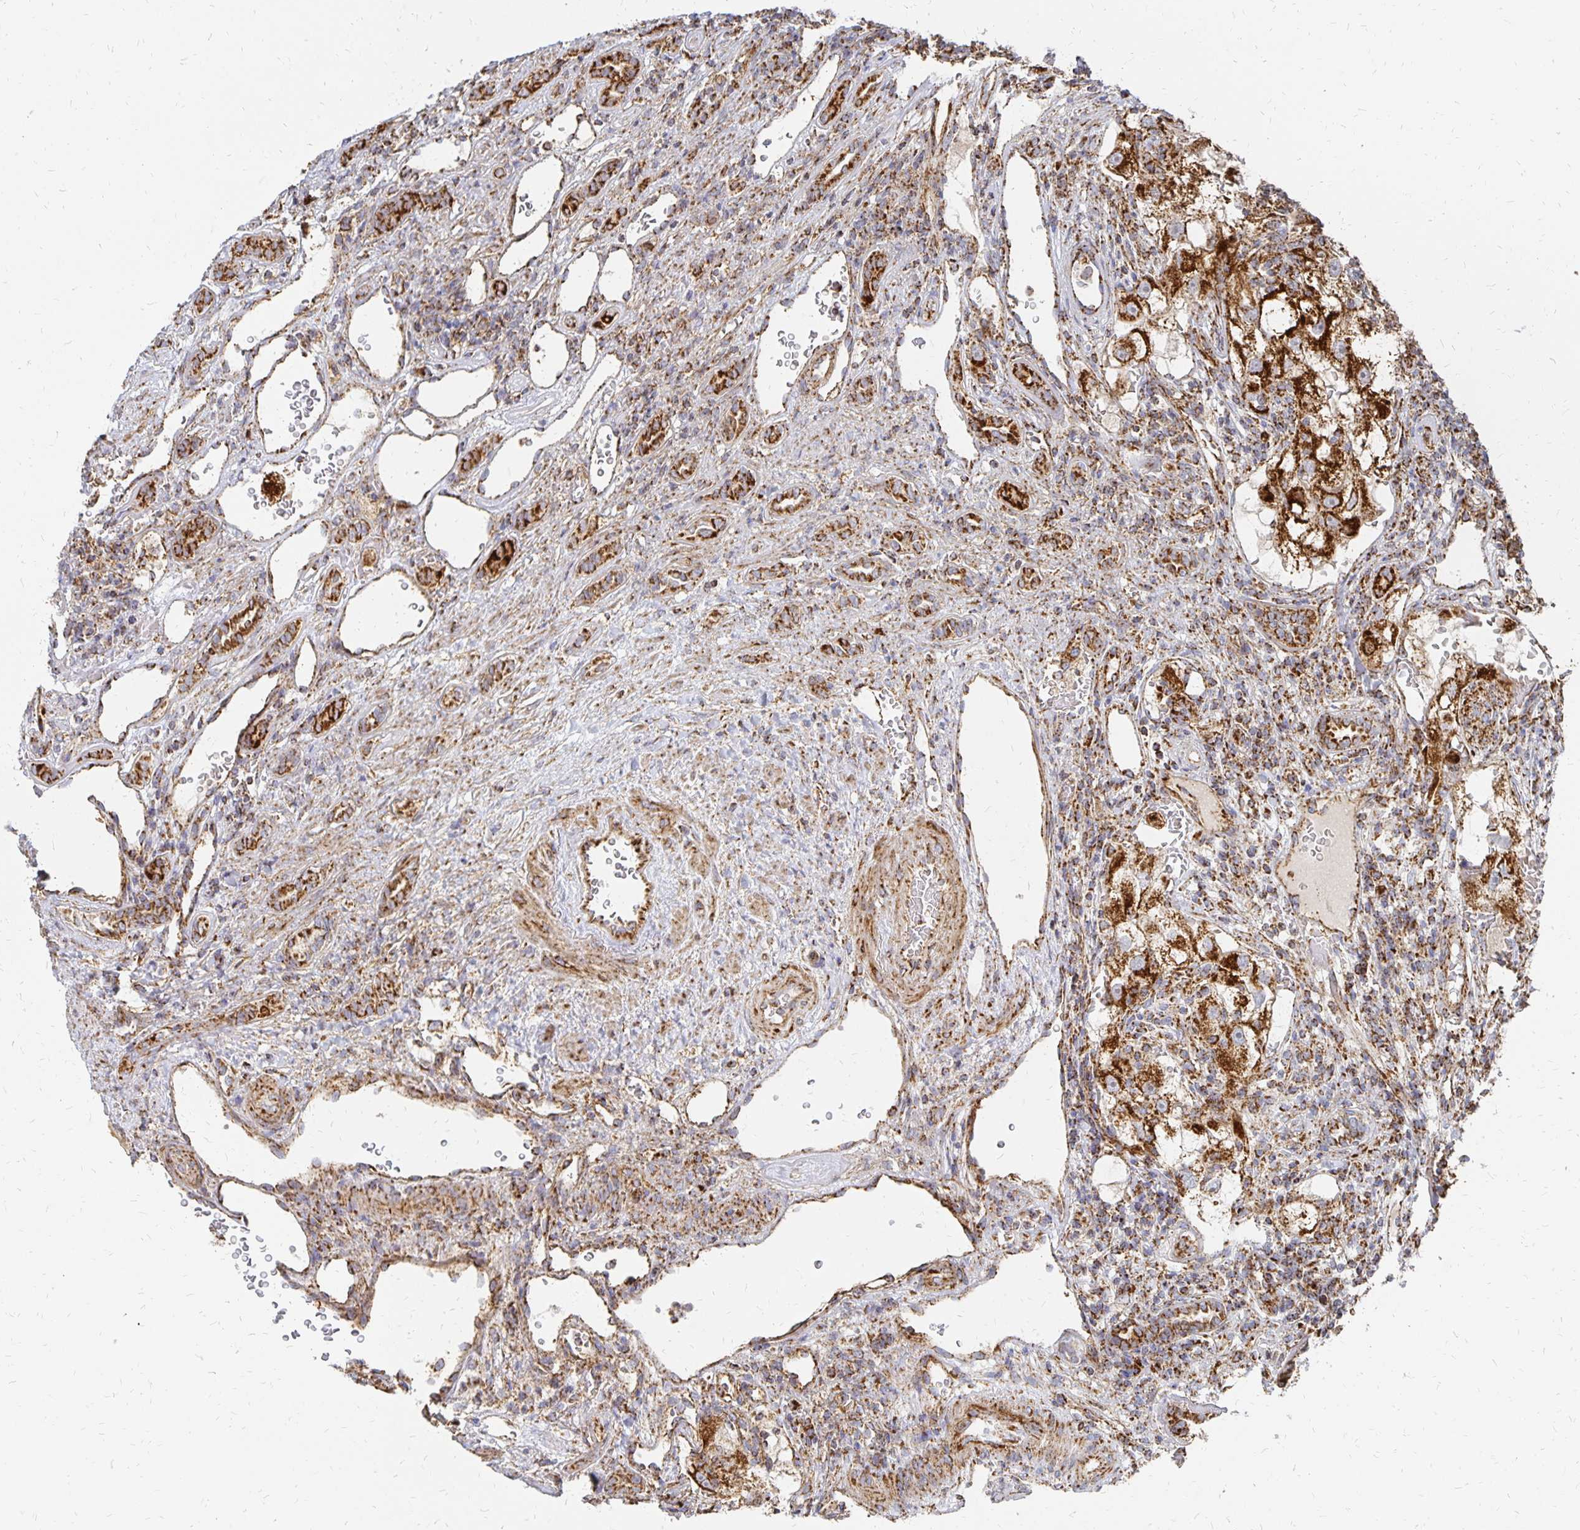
{"staining": {"intensity": "strong", "quantity": ">75%", "location": "cytoplasmic/membranous"}, "tissue": "renal cancer", "cell_type": "Tumor cells", "image_type": "cancer", "snomed": [{"axis": "morphology", "description": "Adenocarcinoma, NOS"}, {"axis": "topography", "description": "Kidney"}], "caption": "Tumor cells exhibit strong cytoplasmic/membranous expression in about >75% of cells in renal cancer (adenocarcinoma).", "gene": "STOML2", "patient": {"sex": "male", "age": 63}}